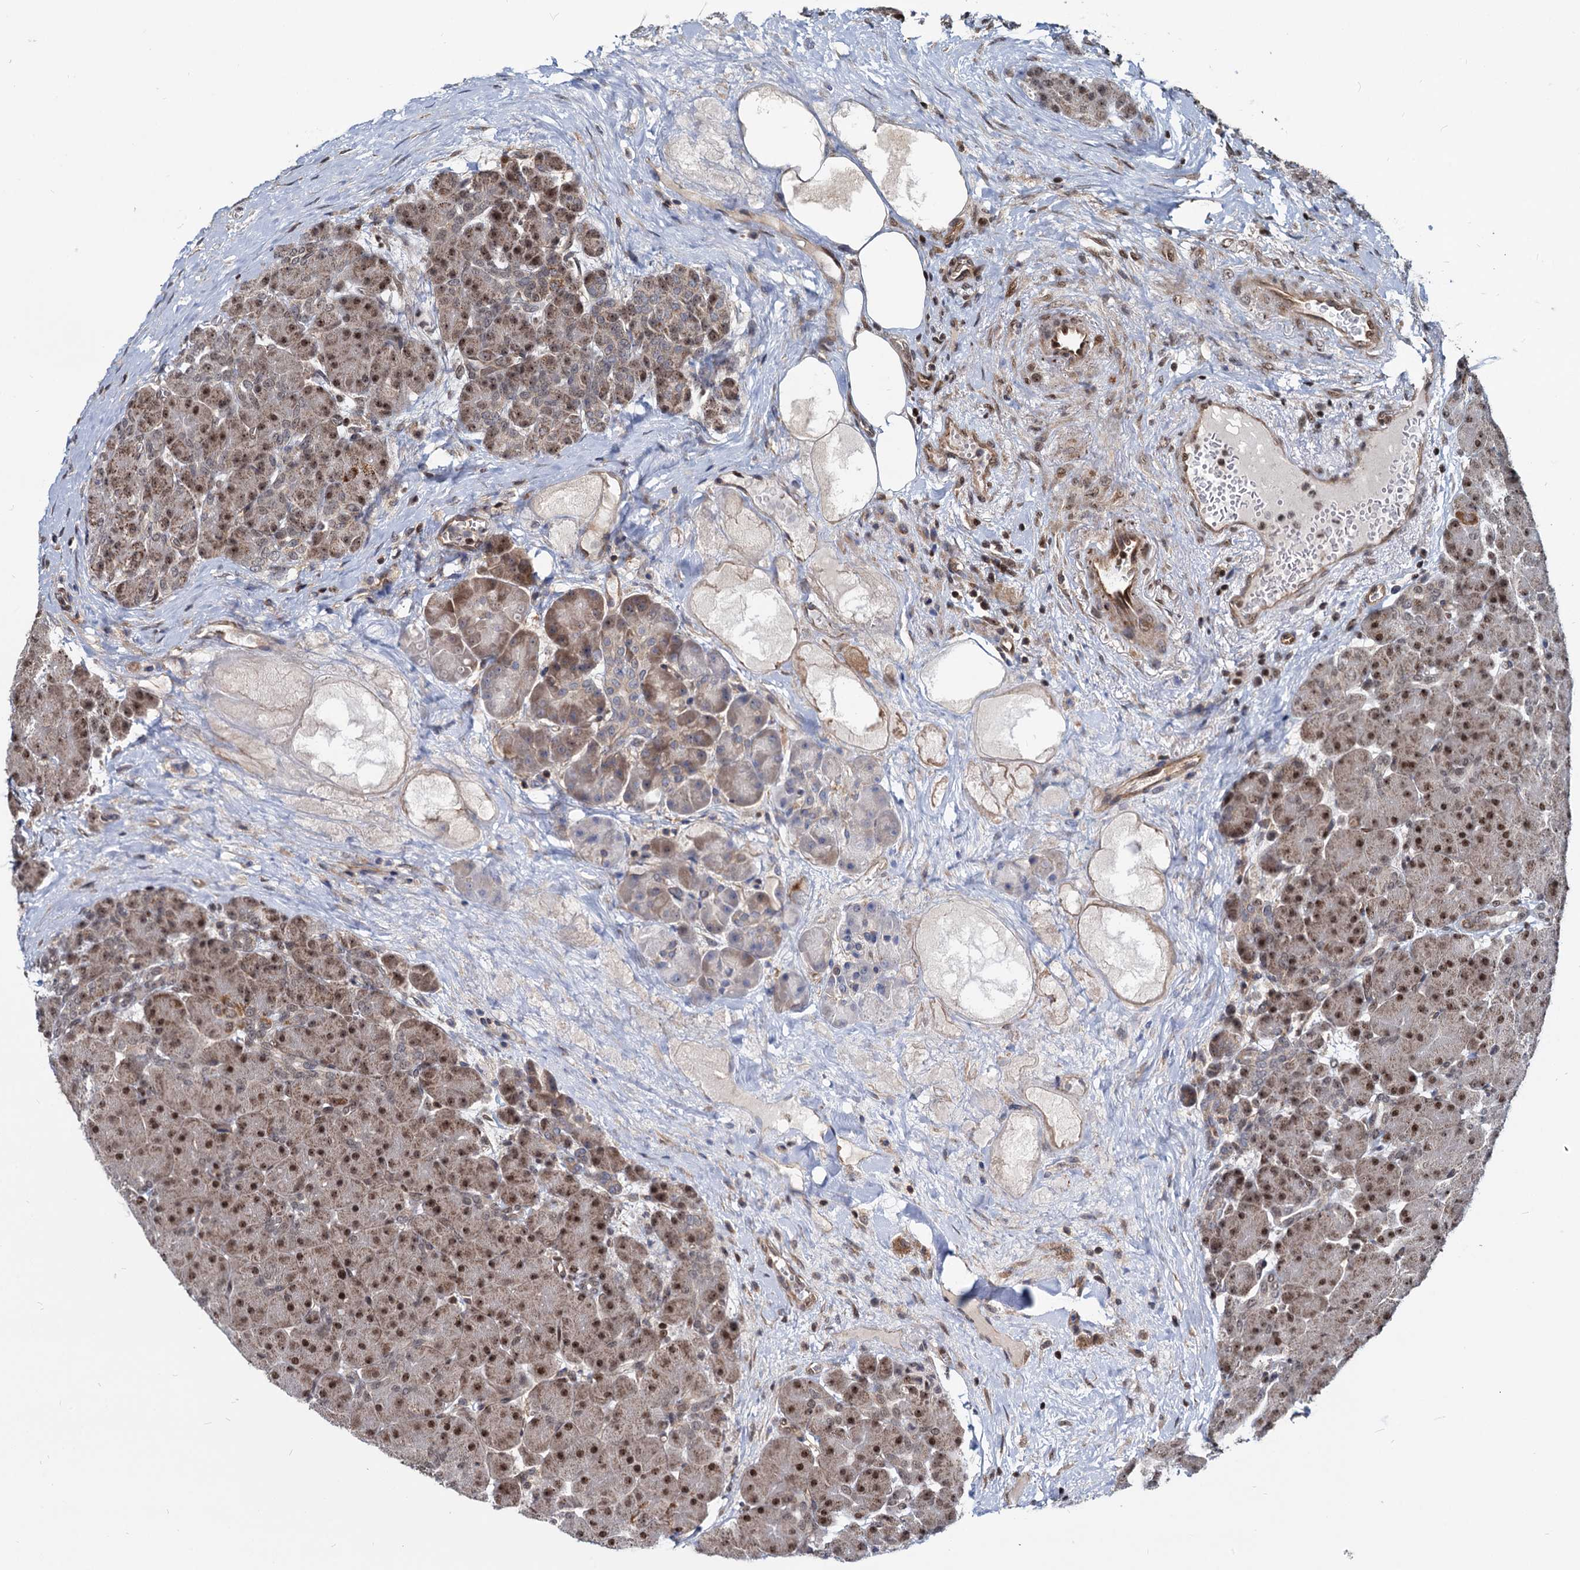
{"staining": {"intensity": "moderate", "quantity": ">75%", "location": "cytoplasmic/membranous,nuclear"}, "tissue": "pancreas", "cell_type": "Exocrine glandular cells", "image_type": "normal", "snomed": [{"axis": "morphology", "description": "Normal tissue, NOS"}, {"axis": "topography", "description": "Pancreas"}], "caption": "This is an image of immunohistochemistry staining of normal pancreas, which shows moderate expression in the cytoplasmic/membranous,nuclear of exocrine glandular cells.", "gene": "UBLCP1", "patient": {"sex": "male", "age": 66}}